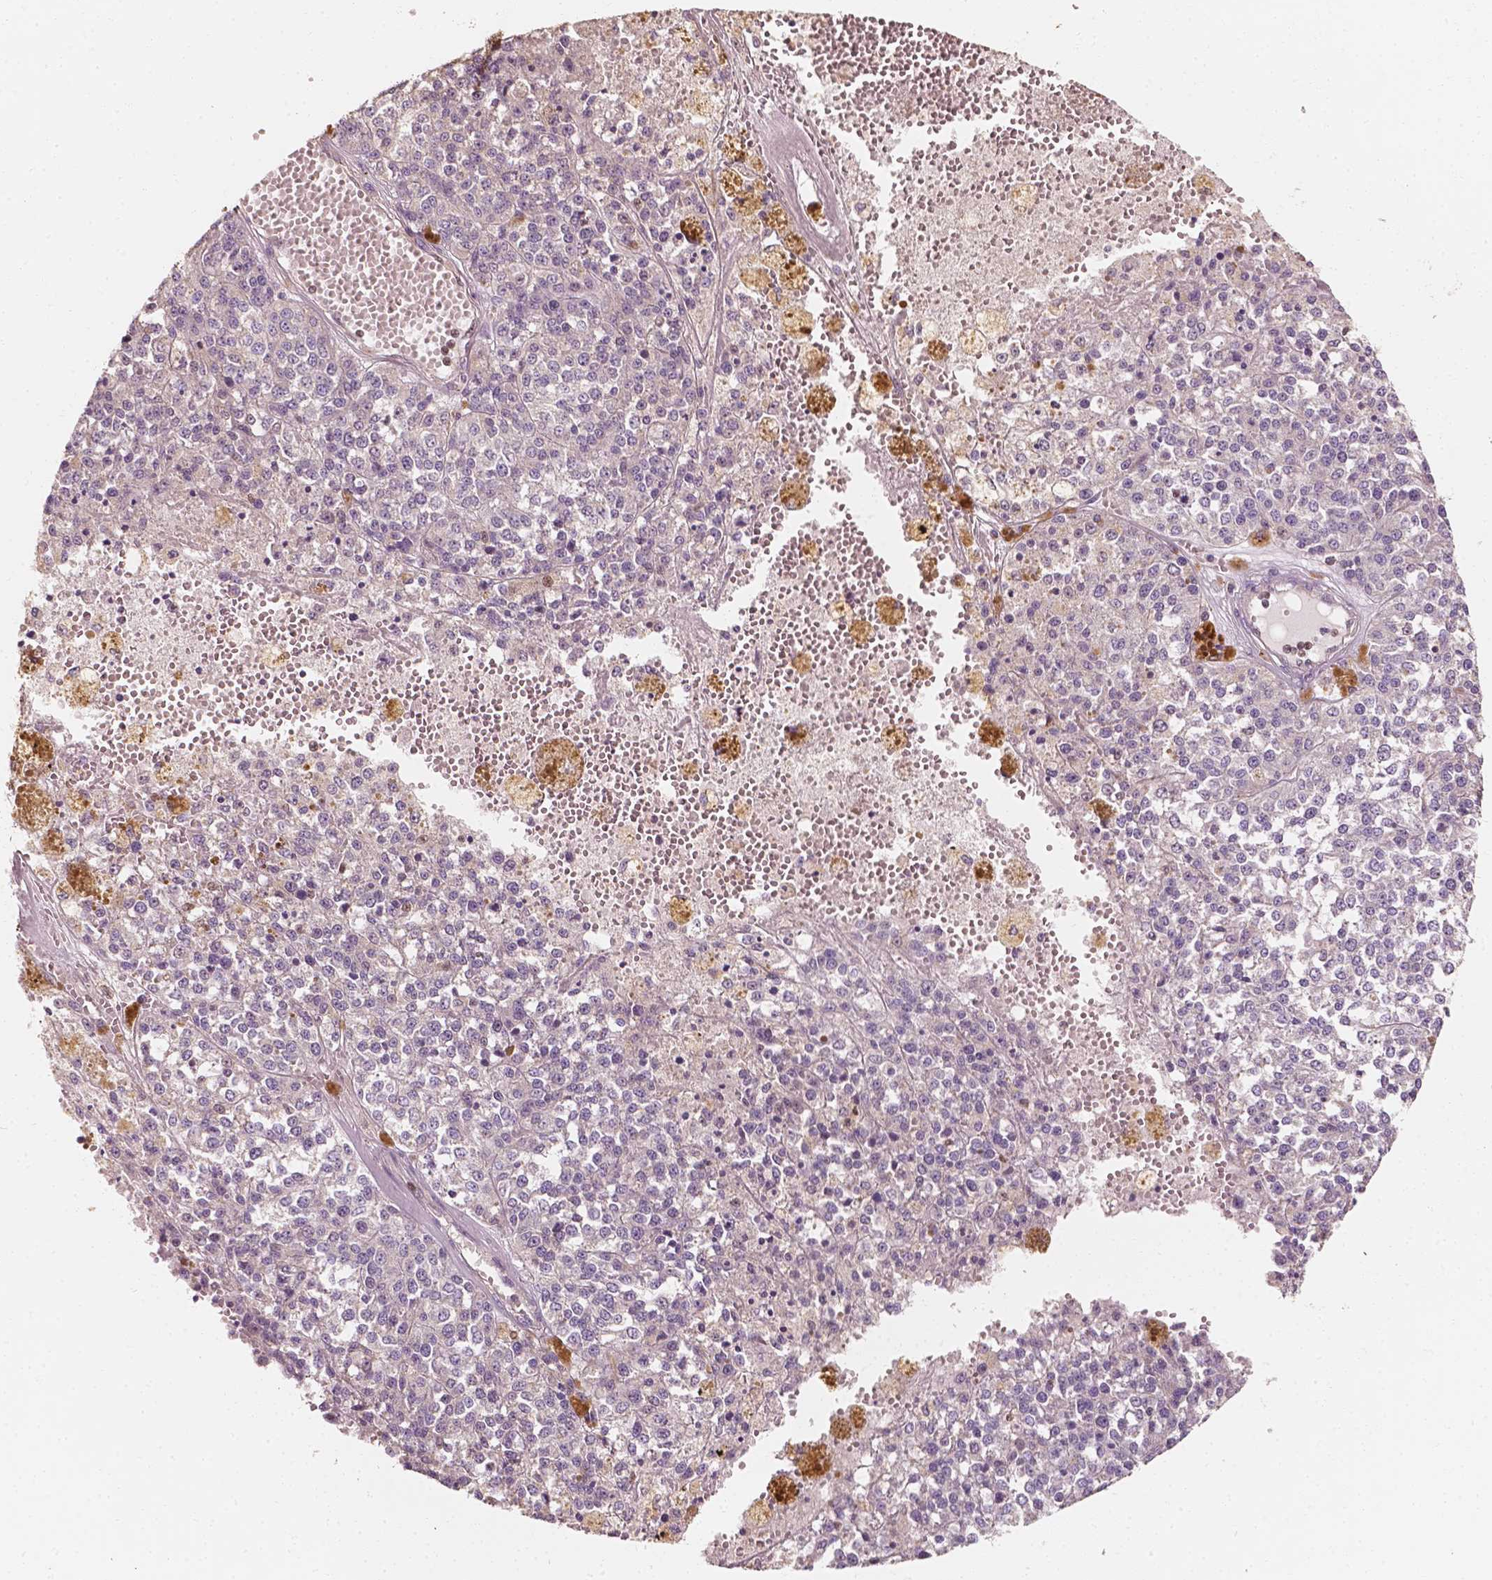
{"staining": {"intensity": "negative", "quantity": "none", "location": "none"}, "tissue": "melanoma", "cell_type": "Tumor cells", "image_type": "cancer", "snomed": [{"axis": "morphology", "description": "Malignant melanoma, Metastatic site"}, {"axis": "topography", "description": "Lymph node"}], "caption": "Immunohistochemistry image of neoplastic tissue: malignant melanoma (metastatic site) stained with DAB demonstrates no significant protein positivity in tumor cells.", "gene": "TBC1D17", "patient": {"sex": "female", "age": 64}}